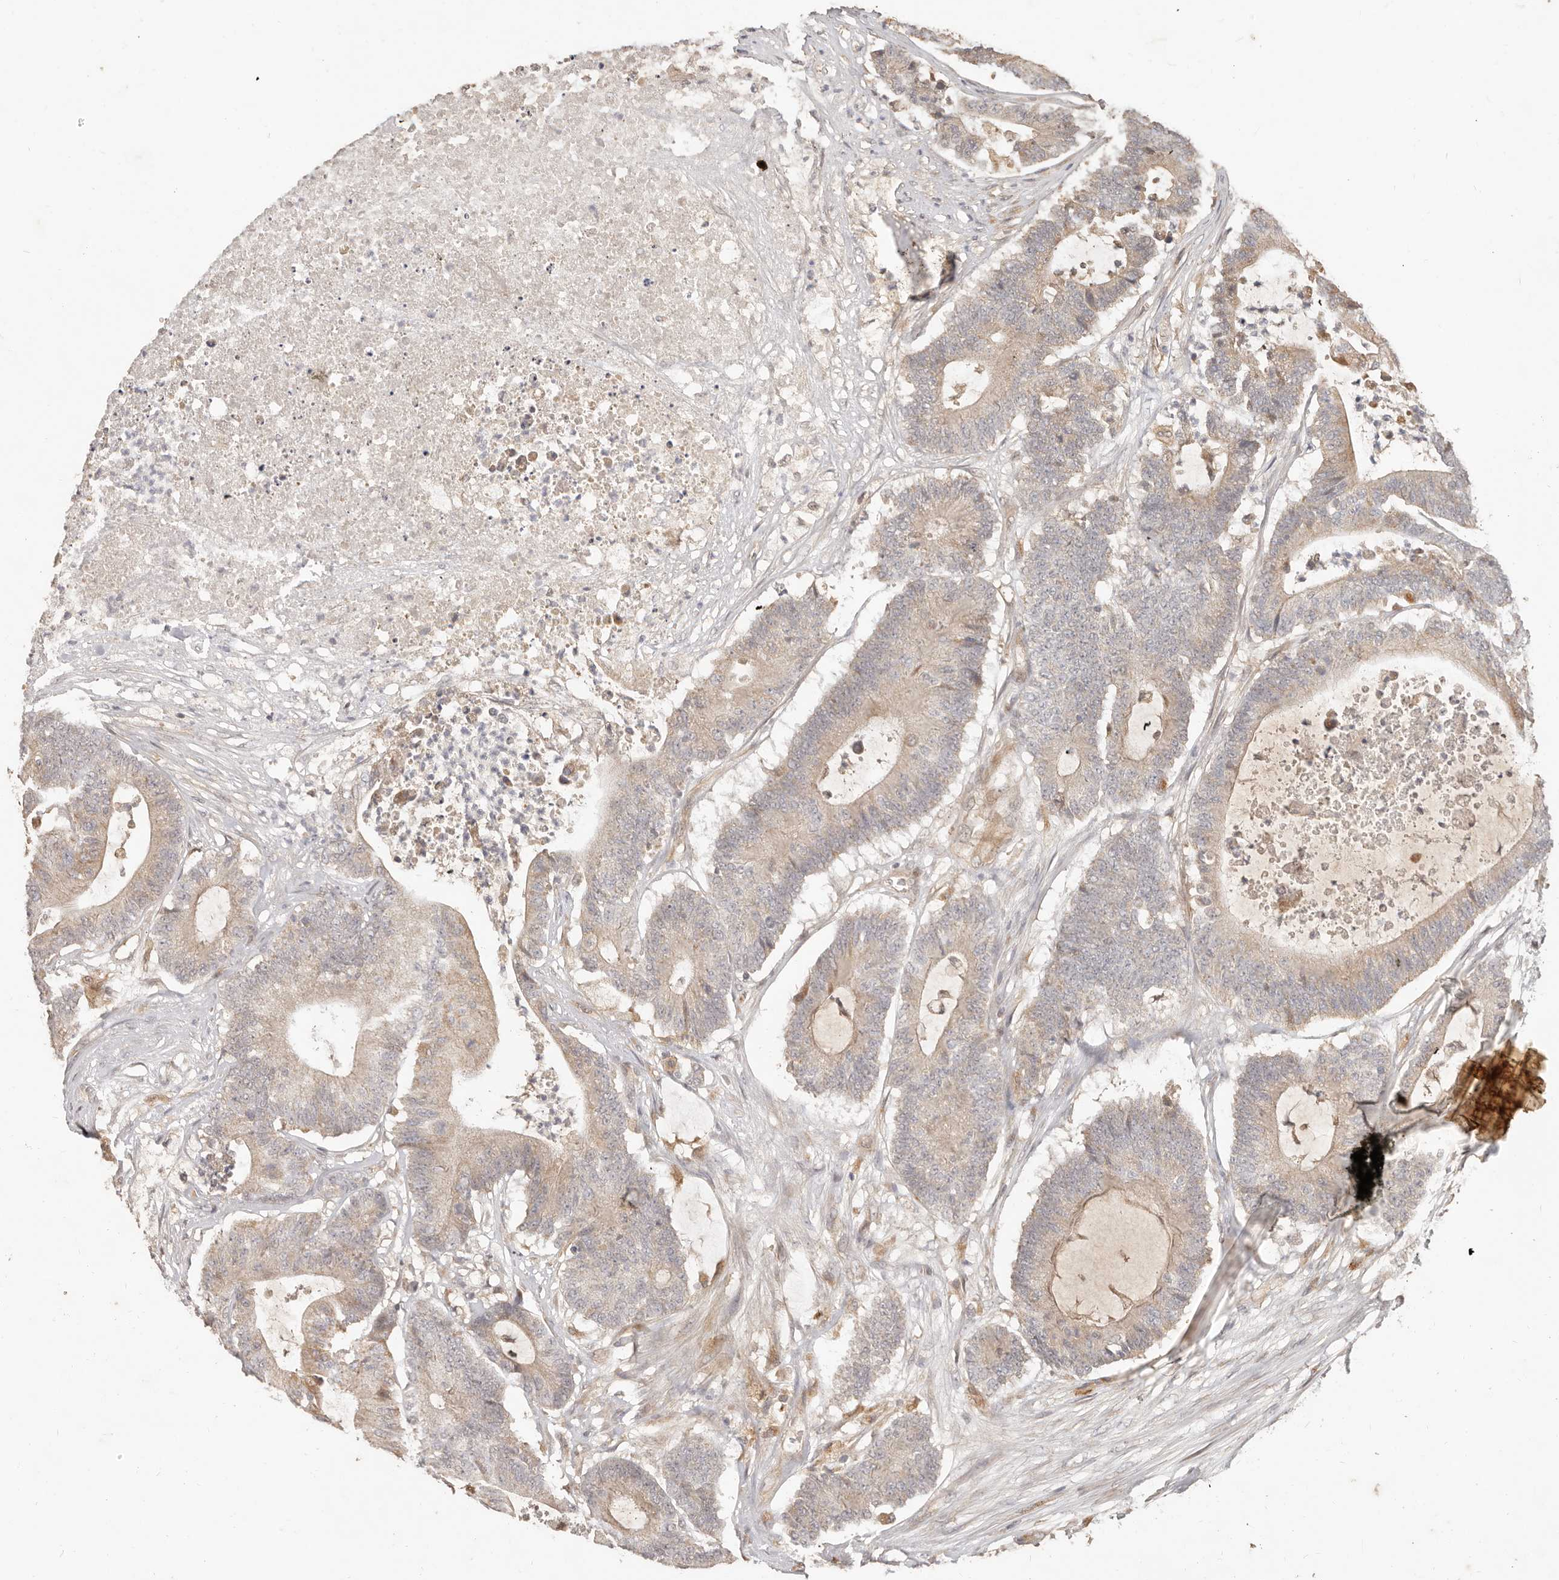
{"staining": {"intensity": "weak", "quantity": "25%-75%", "location": "cytoplasmic/membranous"}, "tissue": "colorectal cancer", "cell_type": "Tumor cells", "image_type": "cancer", "snomed": [{"axis": "morphology", "description": "Adenocarcinoma, NOS"}, {"axis": "topography", "description": "Colon"}], "caption": "This is a micrograph of immunohistochemistry (IHC) staining of colorectal cancer, which shows weak expression in the cytoplasmic/membranous of tumor cells.", "gene": "MTFR2", "patient": {"sex": "female", "age": 84}}